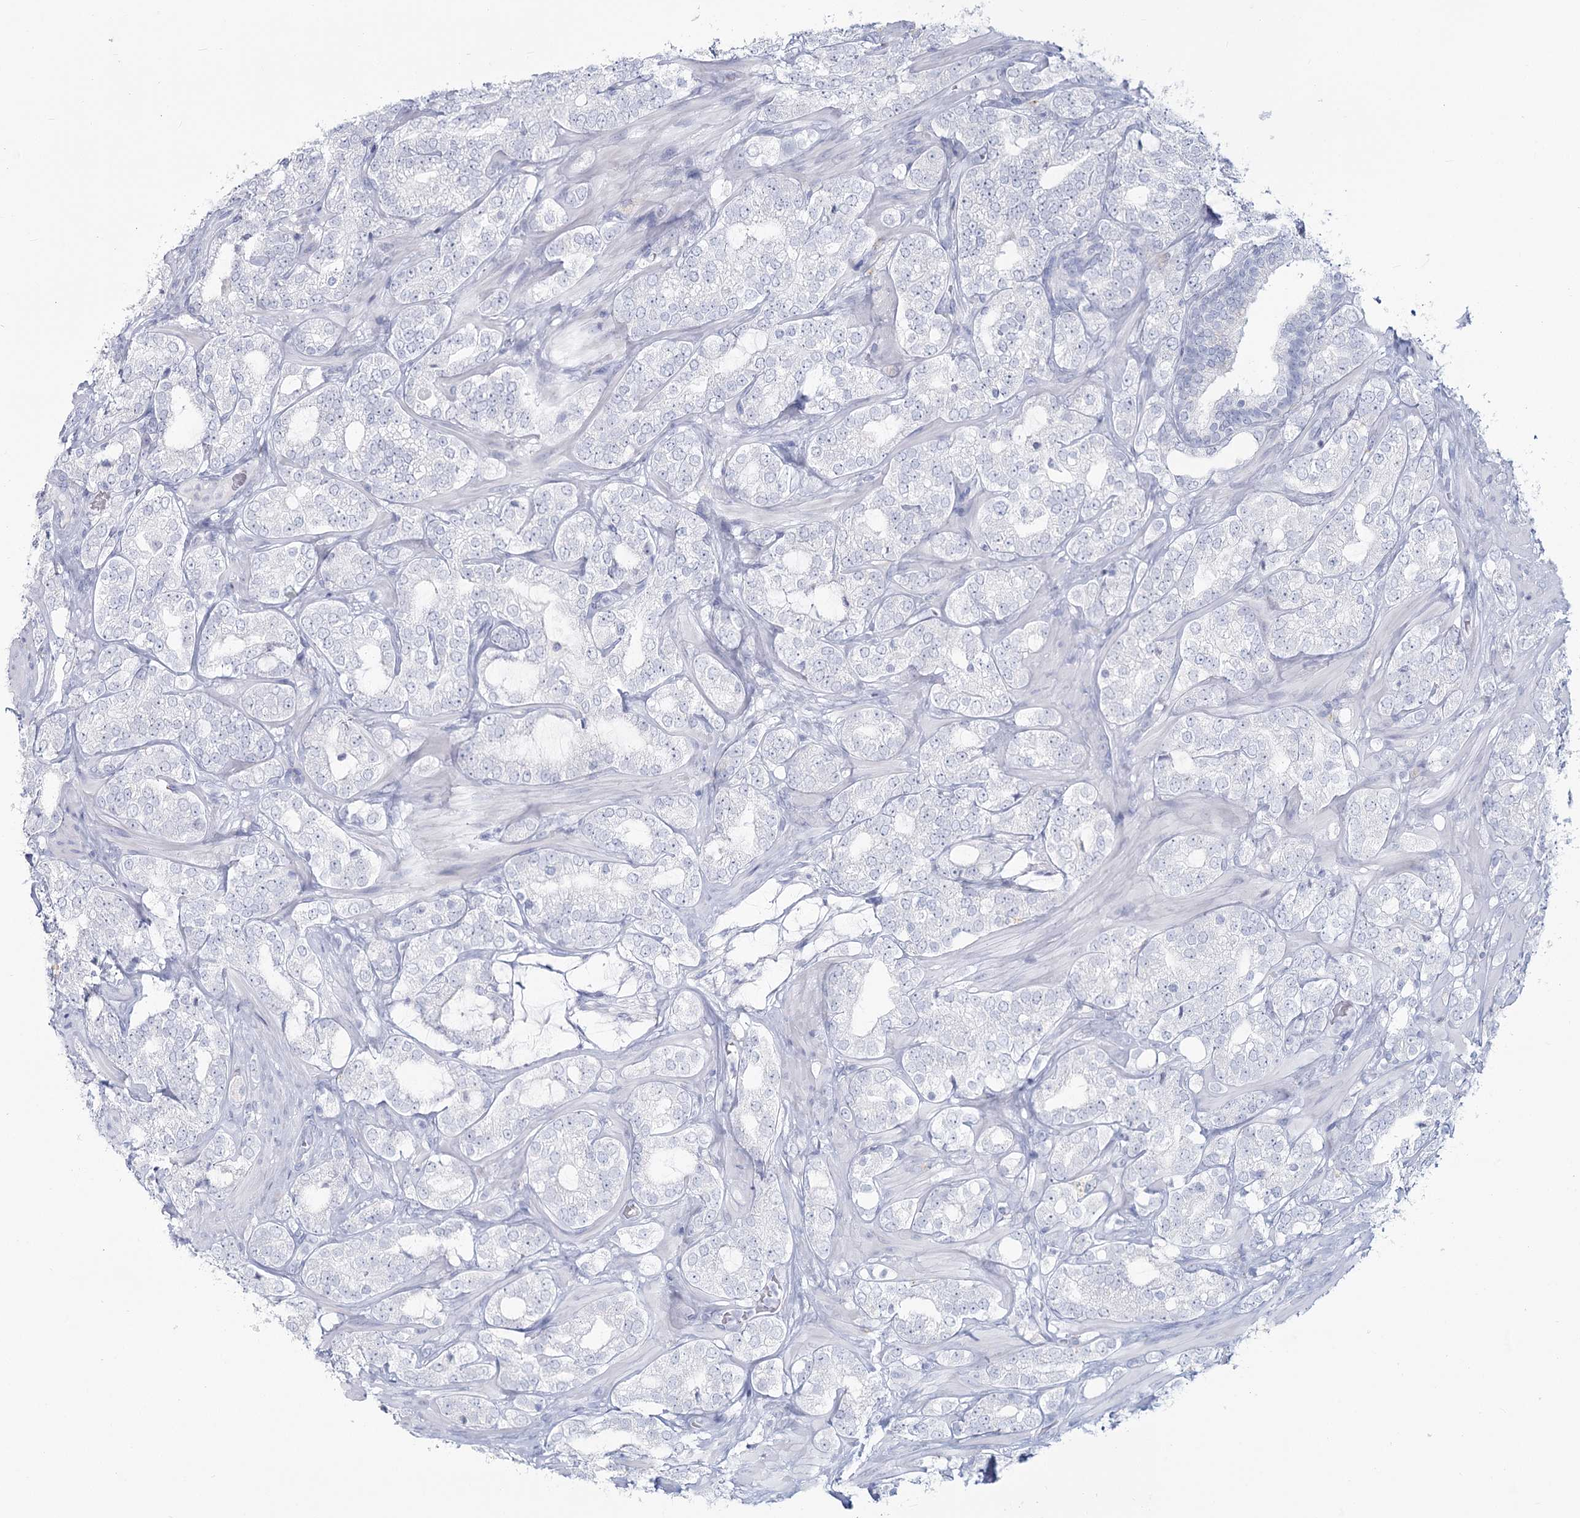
{"staining": {"intensity": "negative", "quantity": "none", "location": "none"}, "tissue": "prostate cancer", "cell_type": "Tumor cells", "image_type": "cancer", "snomed": [{"axis": "morphology", "description": "Adenocarcinoma, High grade"}, {"axis": "topography", "description": "Prostate"}], "caption": "High power microscopy photomicrograph of an immunohistochemistry image of adenocarcinoma (high-grade) (prostate), revealing no significant staining in tumor cells. (Immunohistochemistry, brightfield microscopy, high magnification).", "gene": "SLC6A19", "patient": {"sex": "male", "age": 64}}